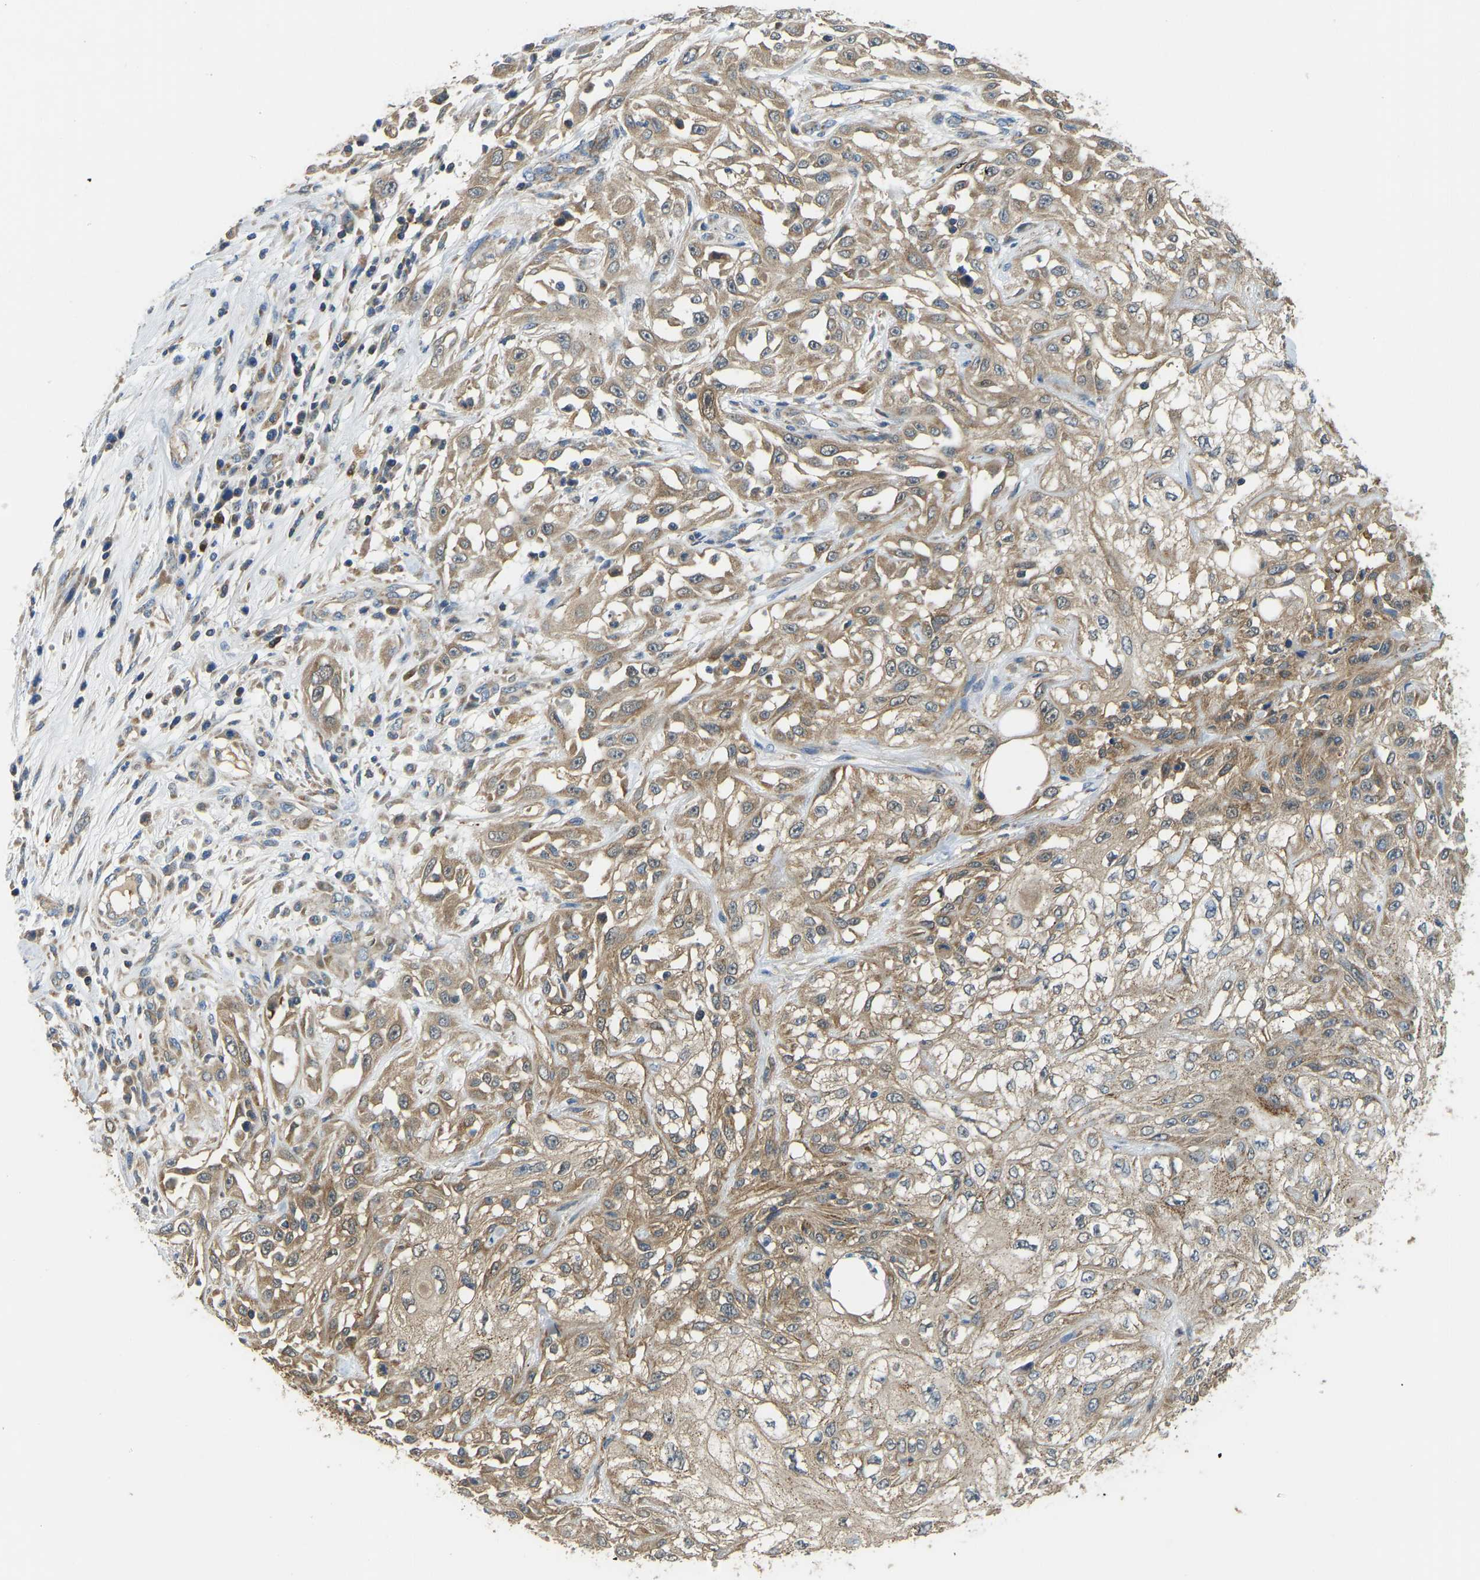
{"staining": {"intensity": "moderate", "quantity": ">75%", "location": "cytoplasmic/membranous"}, "tissue": "skin cancer", "cell_type": "Tumor cells", "image_type": "cancer", "snomed": [{"axis": "morphology", "description": "Squamous cell carcinoma, NOS"}, {"axis": "morphology", "description": "Squamous cell carcinoma, metastatic, NOS"}, {"axis": "topography", "description": "Skin"}, {"axis": "topography", "description": "Lymph node"}], "caption": "A photomicrograph of human skin cancer stained for a protein exhibits moderate cytoplasmic/membranous brown staining in tumor cells. (IHC, brightfield microscopy, high magnification).", "gene": "RBP1", "patient": {"sex": "male", "age": 75}}